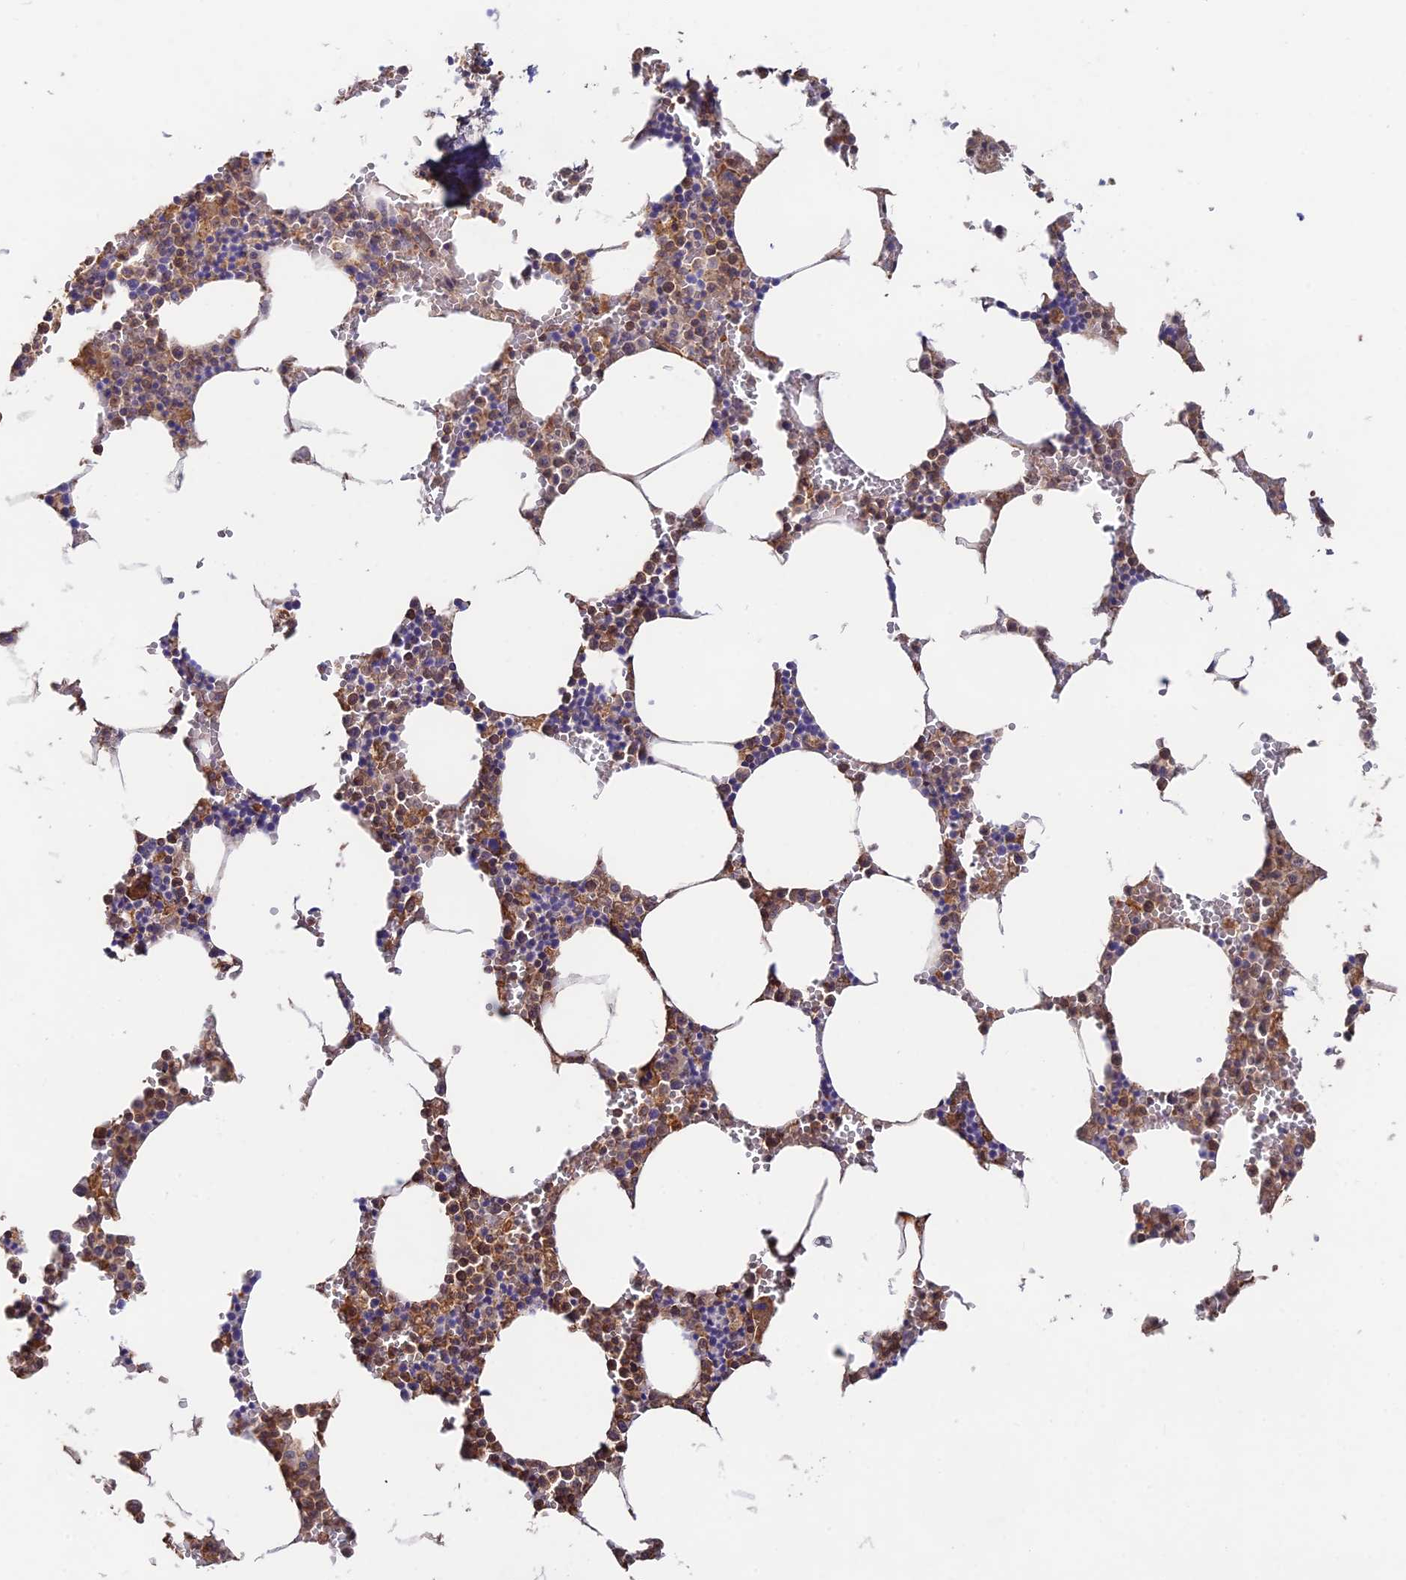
{"staining": {"intensity": "moderate", "quantity": "25%-75%", "location": "cytoplasmic/membranous,nuclear"}, "tissue": "bone marrow", "cell_type": "Hematopoietic cells", "image_type": "normal", "snomed": [{"axis": "morphology", "description": "Normal tissue, NOS"}, {"axis": "topography", "description": "Bone marrow"}], "caption": "Brown immunohistochemical staining in benign bone marrow reveals moderate cytoplasmic/membranous,nuclear expression in approximately 25%-75% of hematopoietic cells. (DAB (3,3'-diaminobenzidine) IHC, brown staining for protein, blue staining for nuclei).", "gene": "CLCF1", "patient": {"sex": "male", "age": 70}}